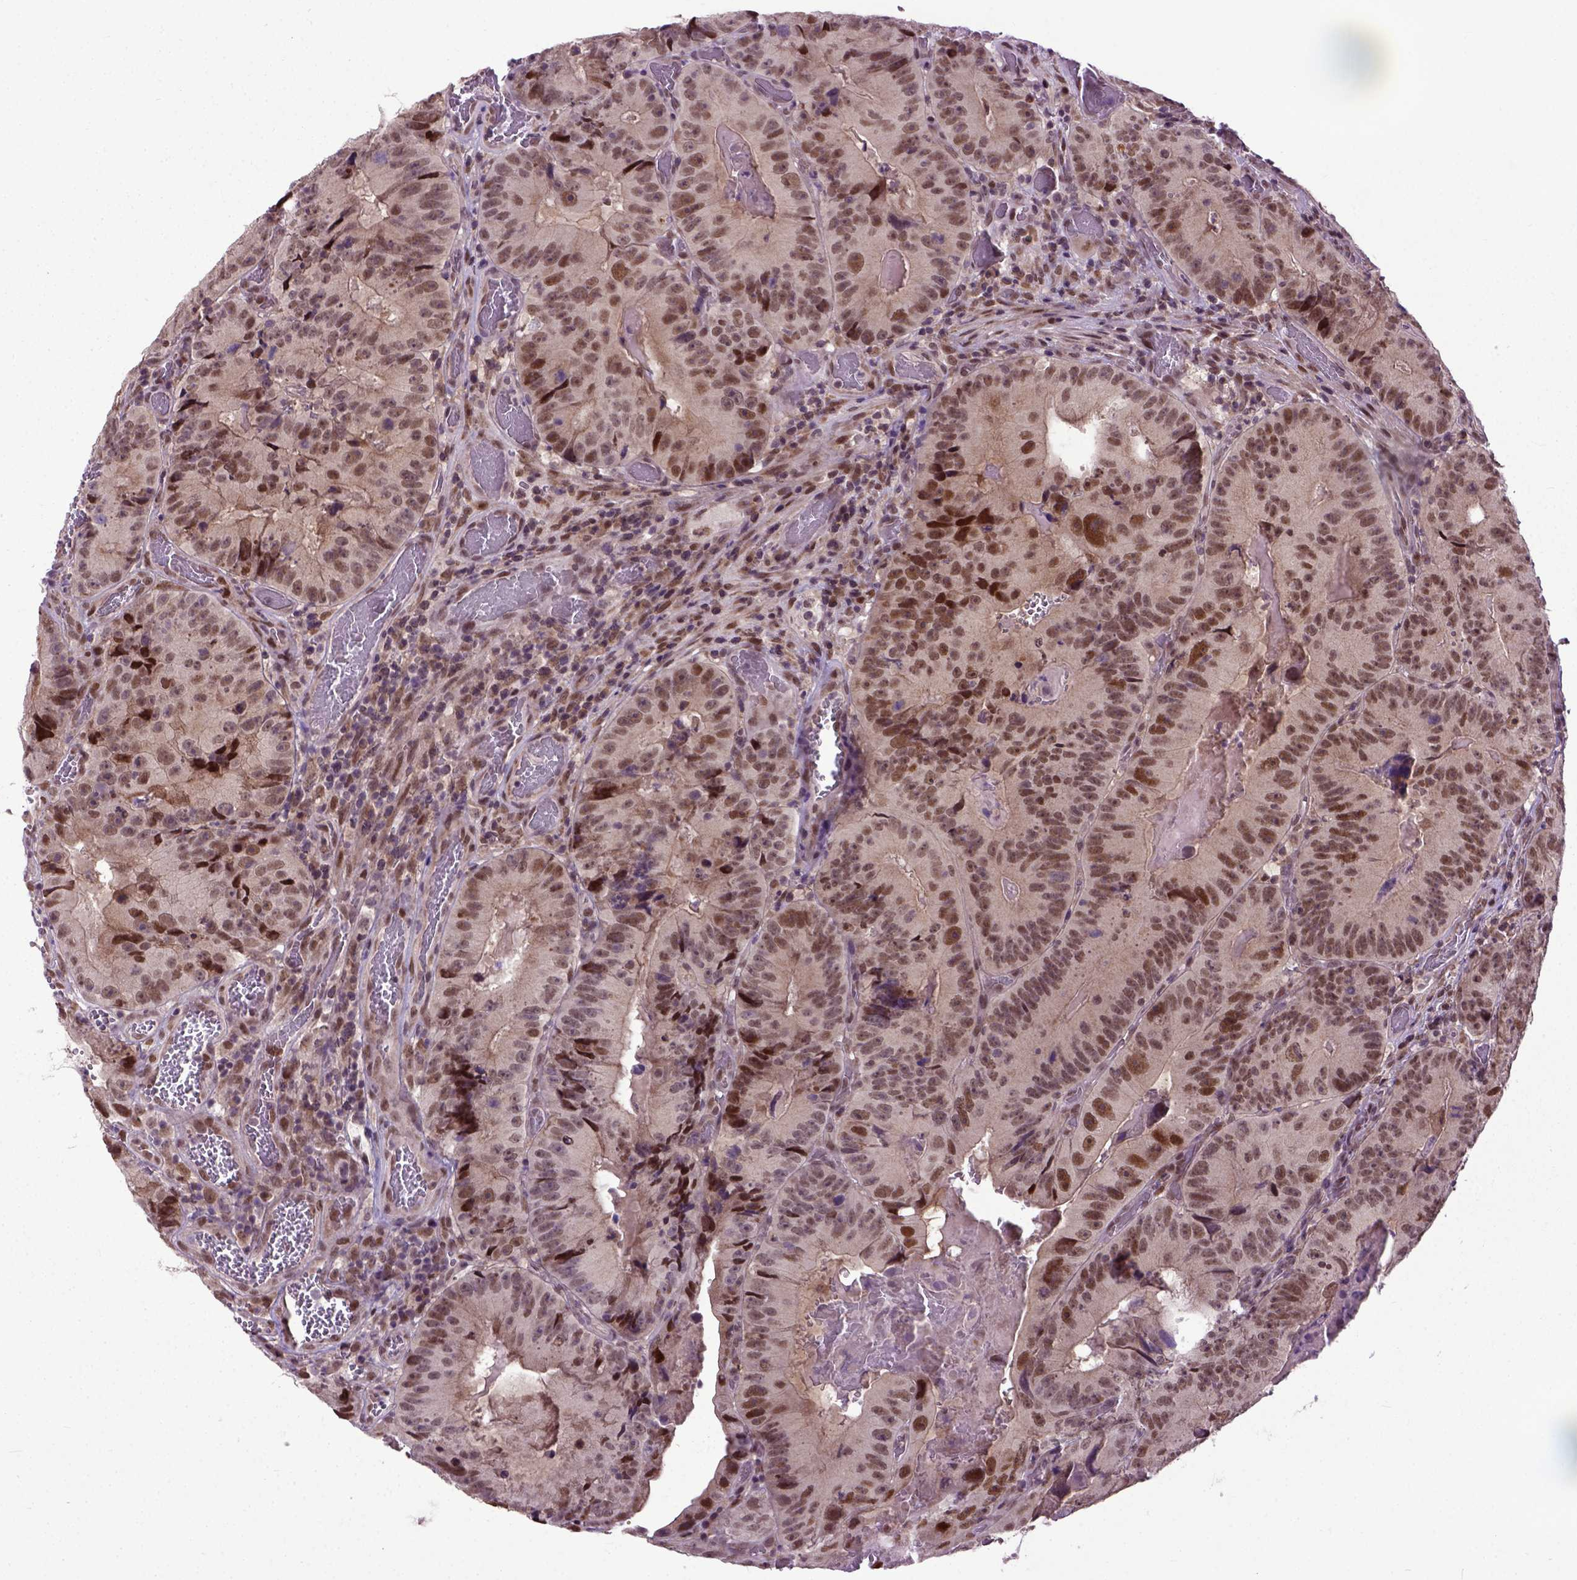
{"staining": {"intensity": "moderate", "quantity": ">75%", "location": "nuclear"}, "tissue": "colorectal cancer", "cell_type": "Tumor cells", "image_type": "cancer", "snomed": [{"axis": "morphology", "description": "Adenocarcinoma, NOS"}, {"axis": "topography", "description": "Colon"}], "caption": "High-magnification brightfield microscopy of colorectal cancer (adenocarcinoma) stained with DAB (3,3'-diaminobenzidine) (brown) and counterstained with hematoxylin (blue). tumor cells exhibit moderate nuclear expression is appreciated in about>75% of cells. (Brightfield microscopy of DAB IHC at high magnification).", "gene": "UBA3", "patient": {"sex": "female", "age": 86}}